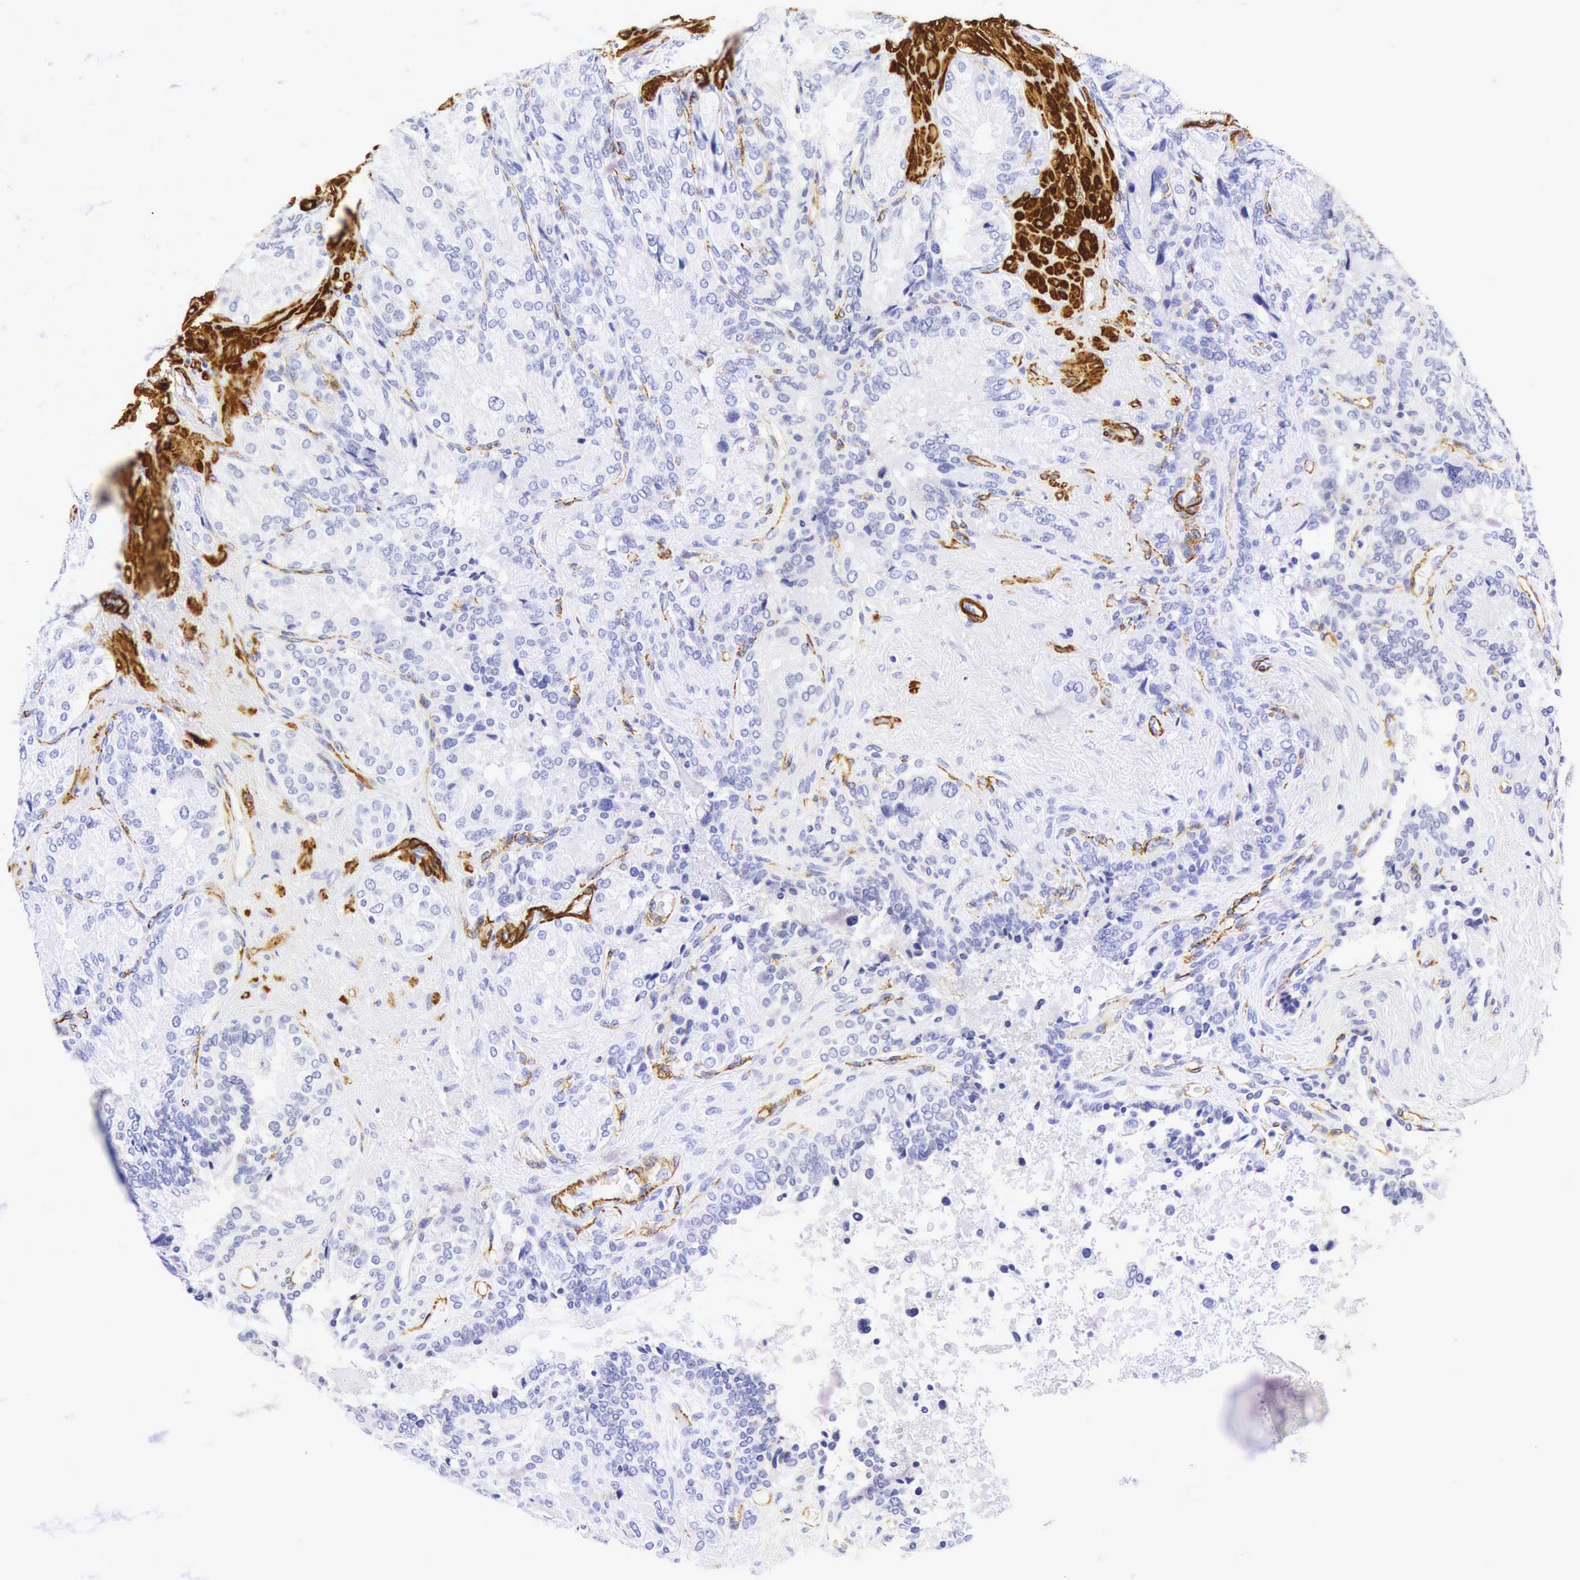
{"staining": {"intensity": "negative", "quantity": "none", "location": "none"}, "tissue": "seminal vesicle", "cell_type": "Glandular cells", "image_type": "normal", "snomed": [{"axis": "morphology", "description": "Normal tissue, NOS"}, {"axis": "topography", "description": "Seminal veicle"}], "caption": "Immunohistochemistry (IHC) image of unremarkable human seminal vesicle stained for a protein (brown), which shows no positivity in glandular cells. Nuclei are stained in blue.", "gene": "CALD1", "patient": {"sex": "male", "age": 69}}